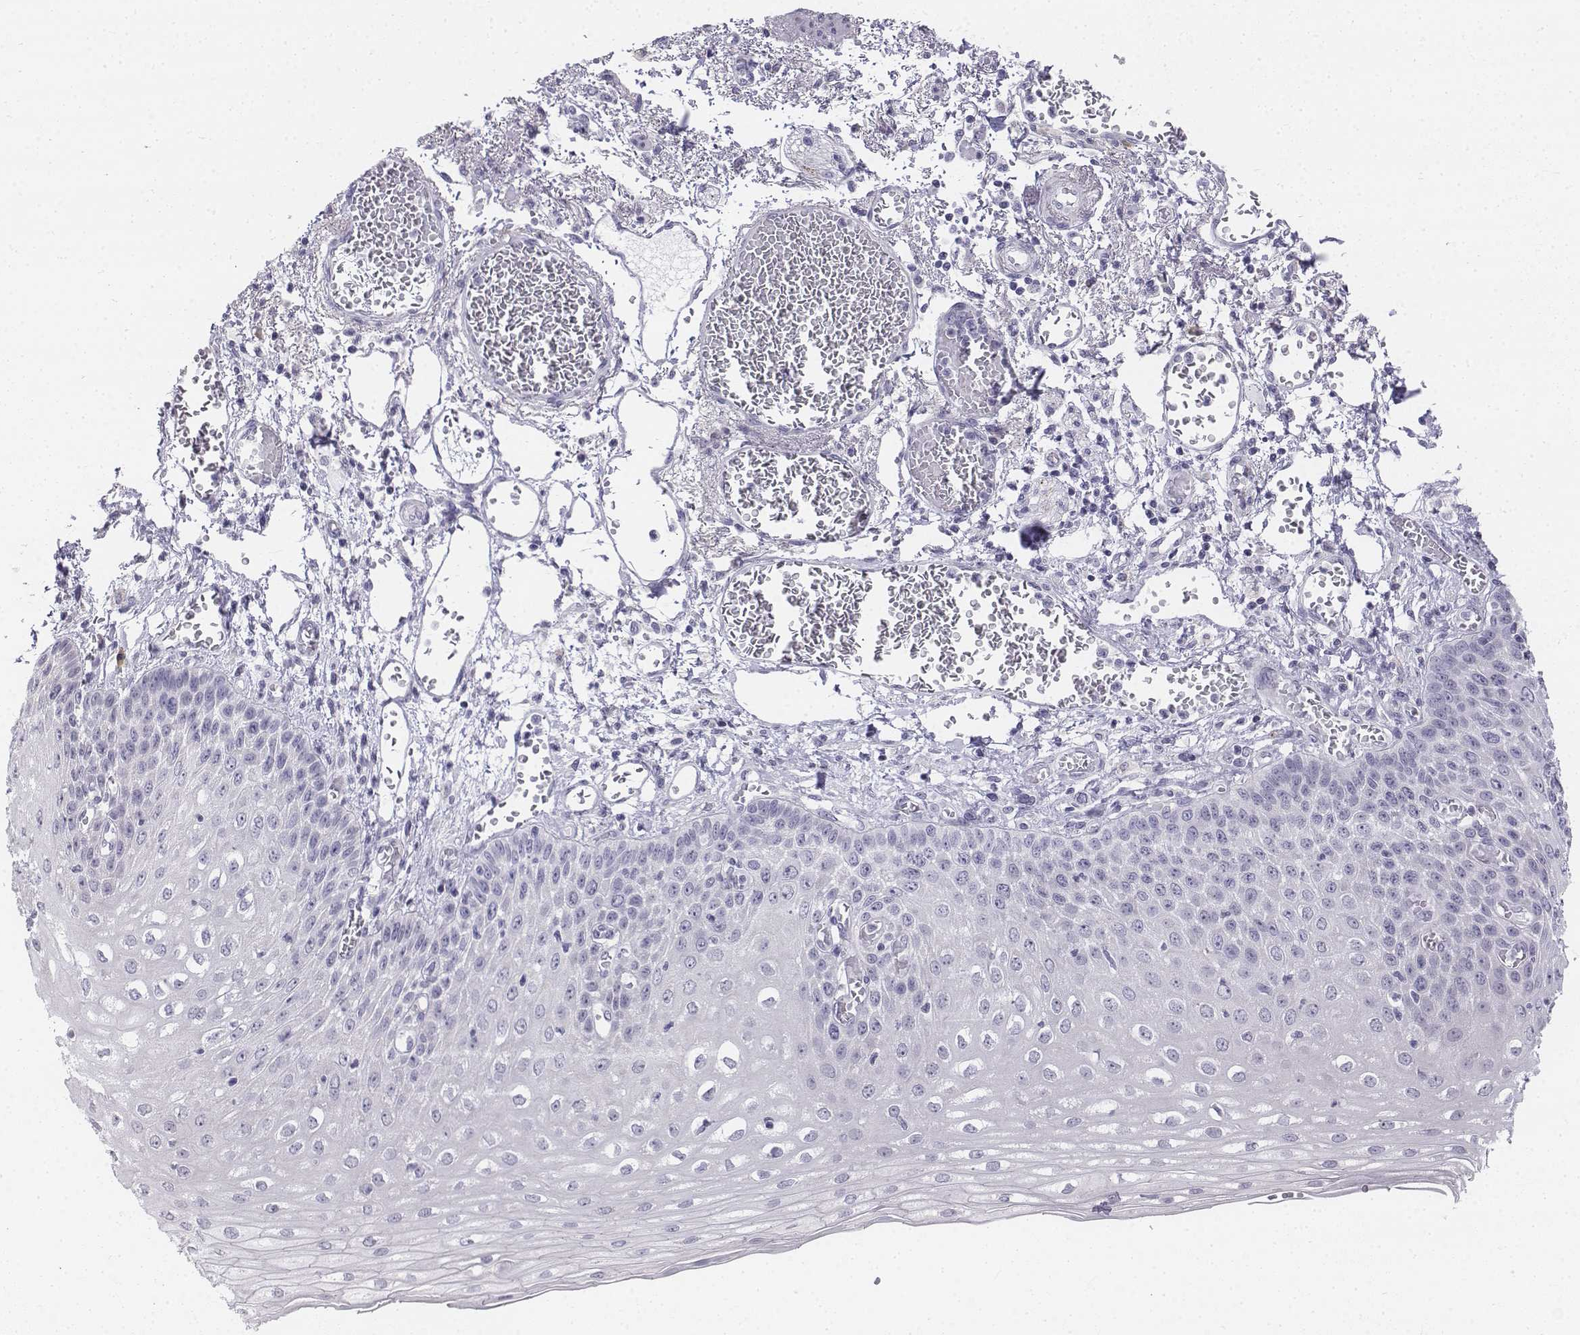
{"staining": {"intensity": "negative", "quantity": "none", "location": "none"}, "tissue": "esophagus", "cell_type": "Squamous epithelial cells", "image_type": "normal", "snomed": [{"axis": "morphology", "description": "Normal tissue, NOS"}, {"axis": "morphology", "description": "Adenocarcinoma, NOS"}, {"axis": "topography", "description": "Esophagus"}], "caption": "Immunohistochemical staining of unremarkable esophagus shows no significant positivity in squamous epithelial cells. (DAB IHC, high magnification).", "gene": "PENK", "patient": {"sex": "male", "age": 81}}